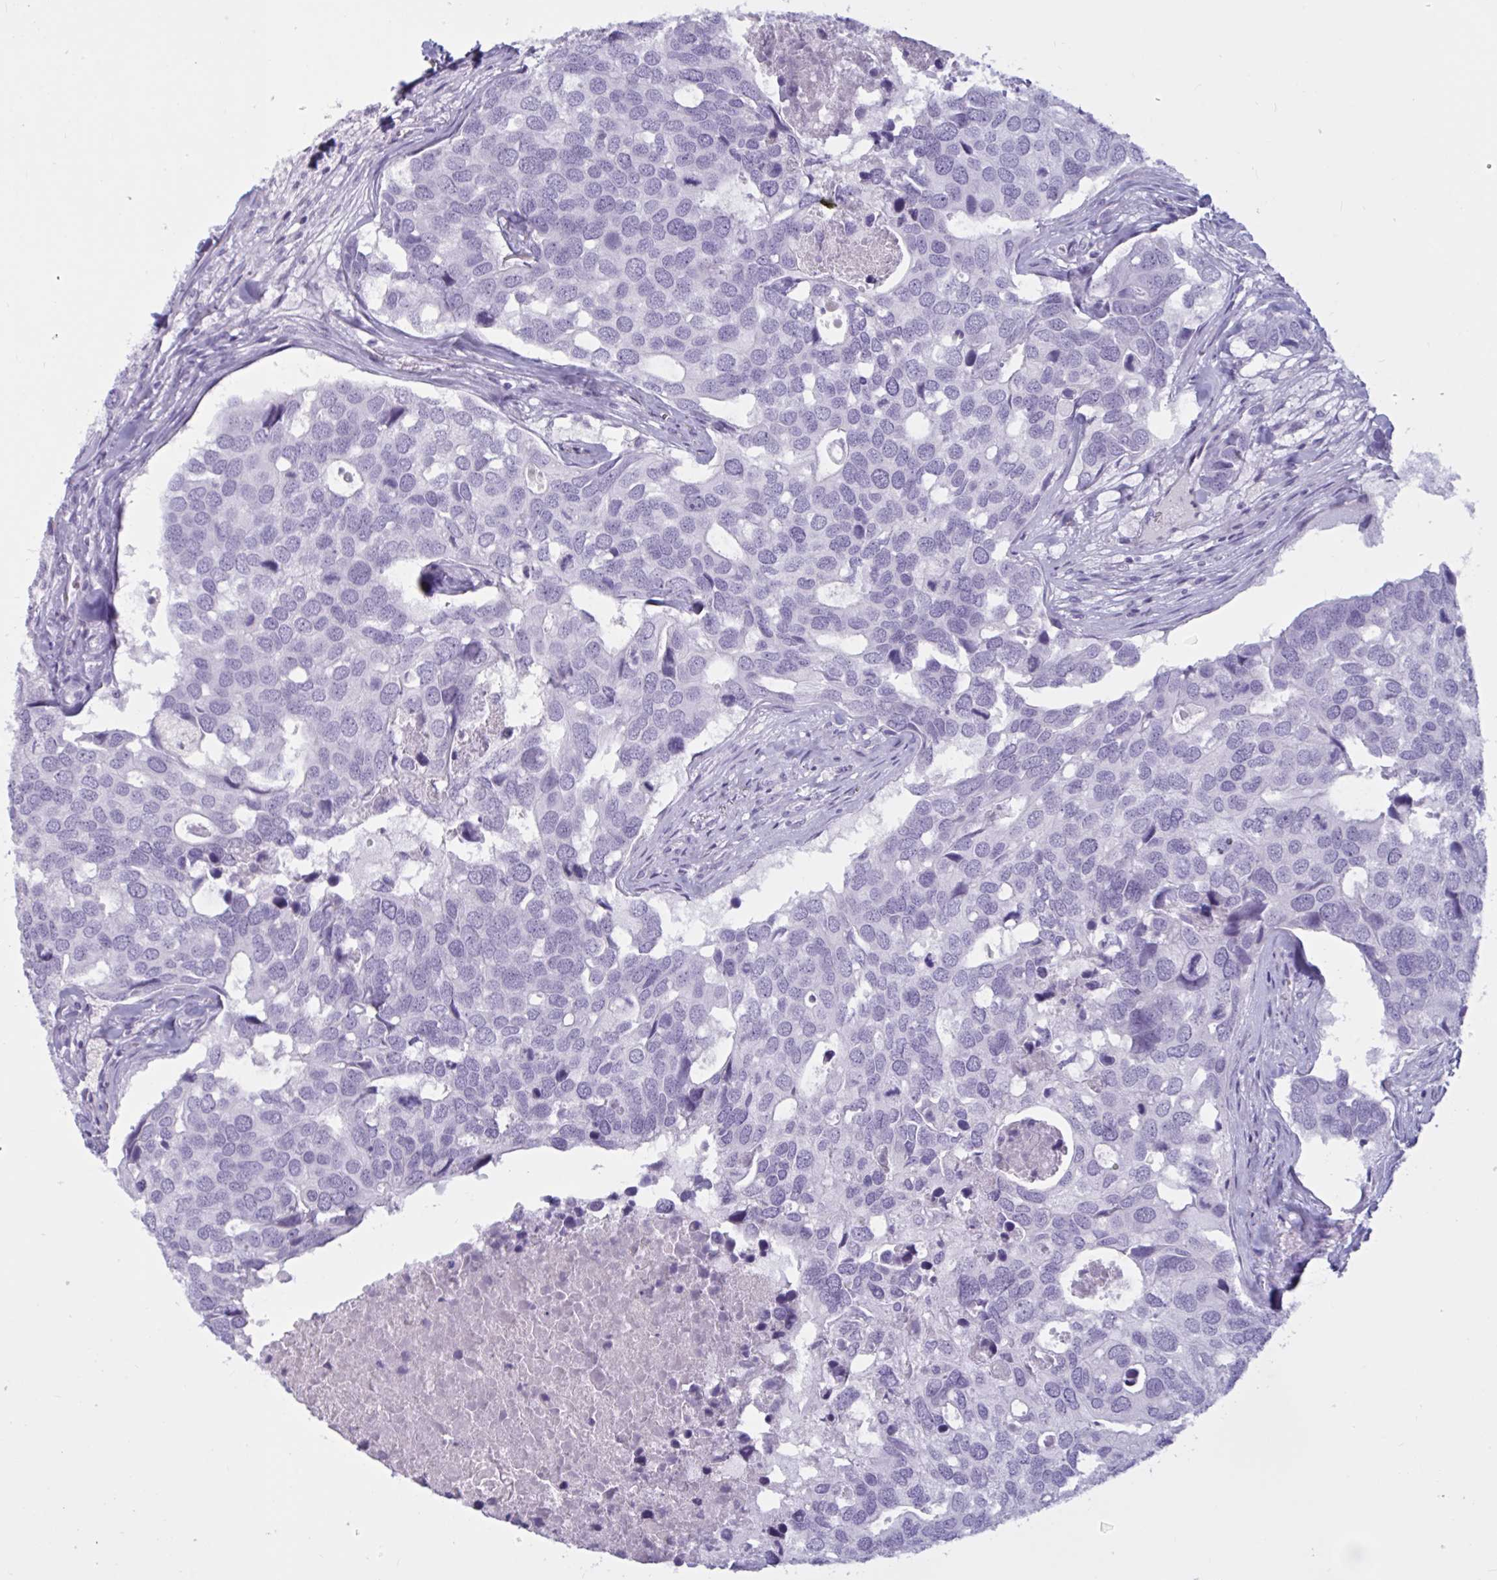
{"staining": {"intensity": "negative", "quantity": "none", "location": "none"}, "tissue": "breast cancer", "cell_type": "Tumor cells", "image_type": "cancer", "snomed": [{"axis": "morphology", "description": "Duct carcinoma"}, {"axis": "topography", "description": "Breast"}], "caption": "Protein analysis of breast invasive ductal carcinoma demonstrates no significant positivity in tumor cells. Brightfield microscopy of immunohistochemistry (IHC) stained with DAB (3,3'-diaminobenzidine) (brown) and hematoxylin (blue), captured at high magnification.", "gene": "BBS10", "patient": {"sex": "female", "age": 83}}